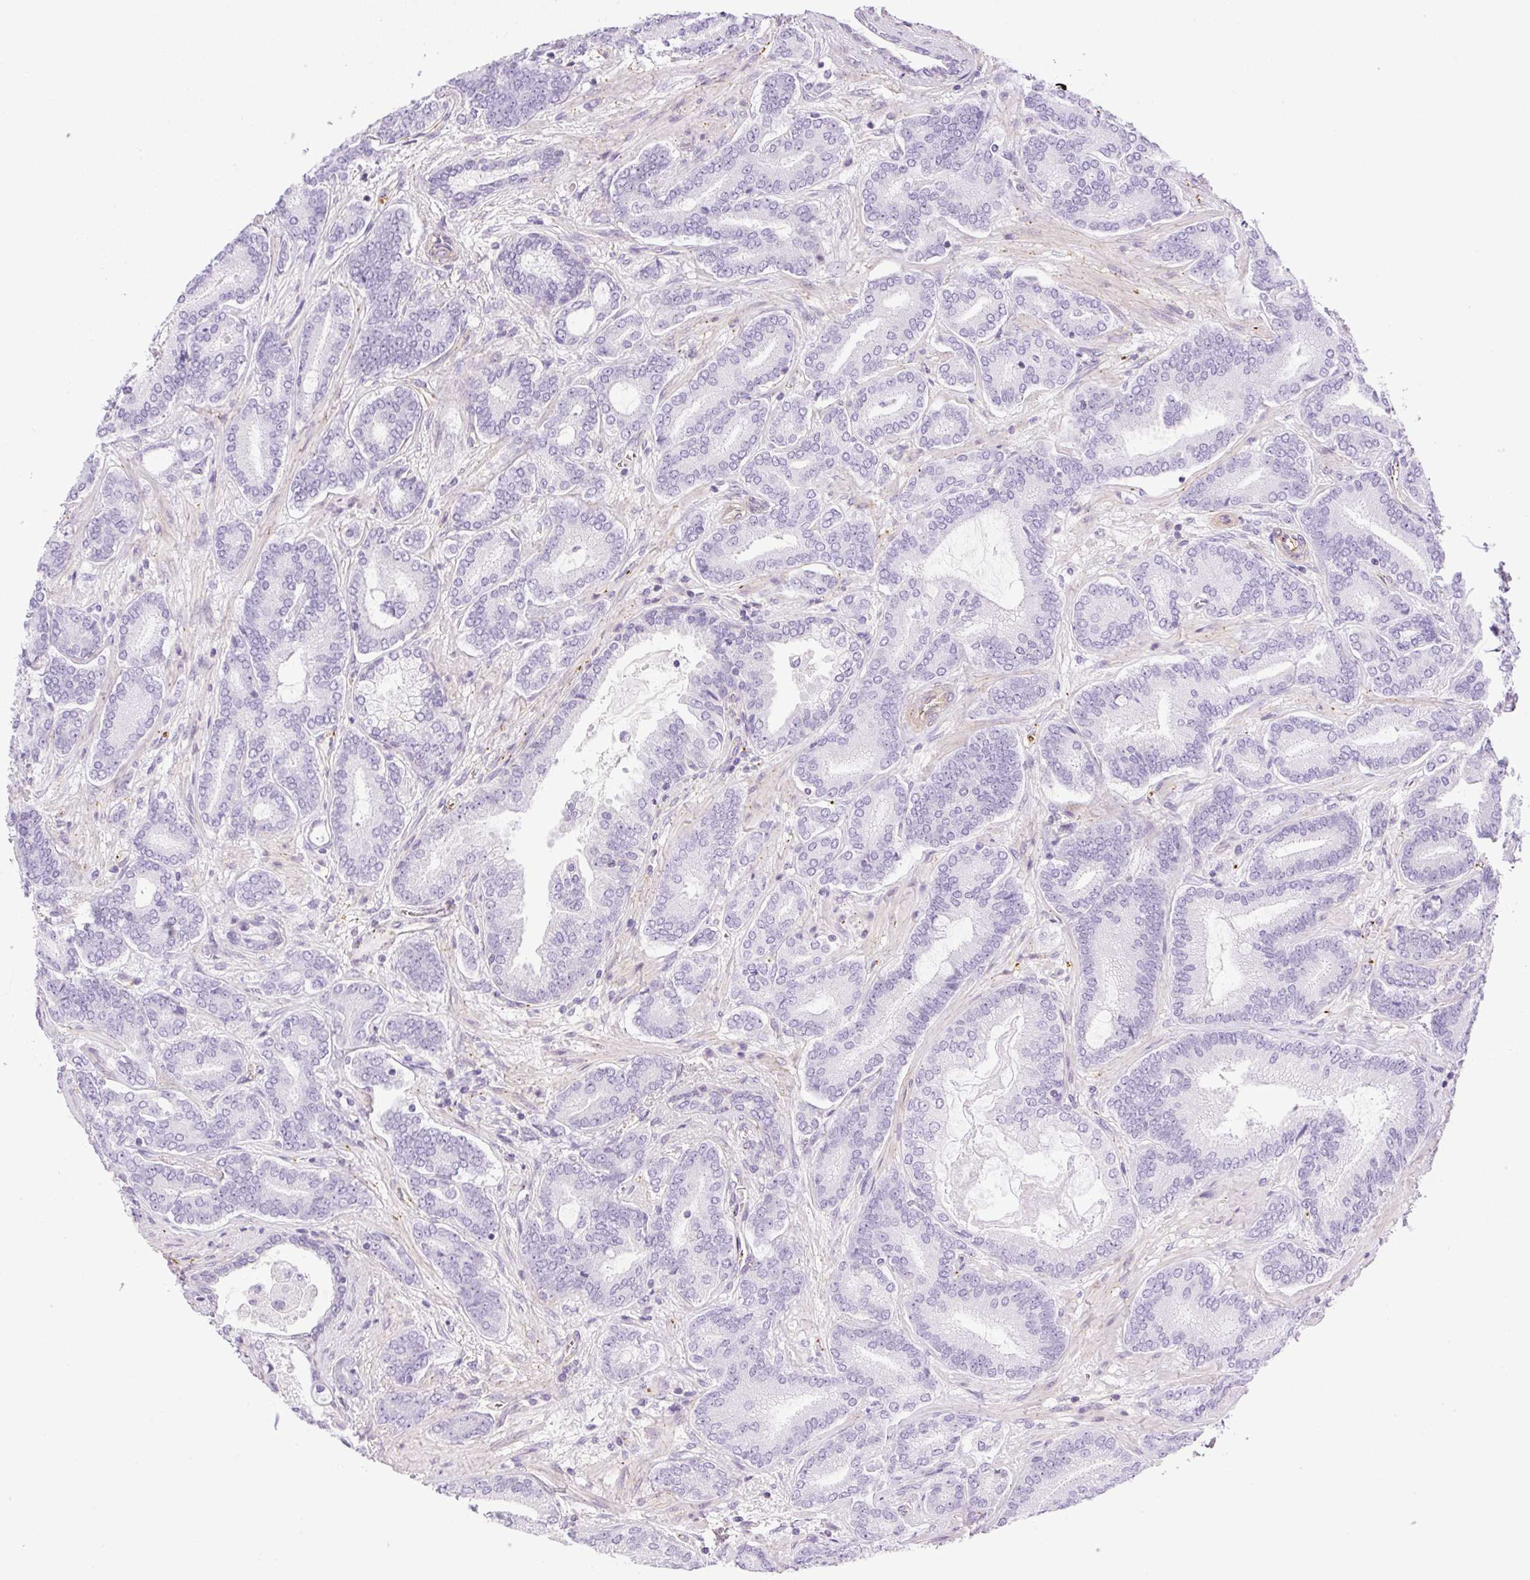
{"staining": {"intensity": "negative", "quantity": "none", "location": "none"}, "tissue": "prostate cancer", "cell_type": "Tumor cells", "image_type": "cancer", "snomed": [{"axis": "morphology", "description": "Adenocarcinoma, High grade"}, {"axis": "topography", "description": "Prostate"}], "caption": "A photomicrograph of human adenocarcinoma (high-grade) (prostate) is negative for staining in tumor cells.", "gene": "EHD3", "patient": {"sex": "male", "age": 62}}